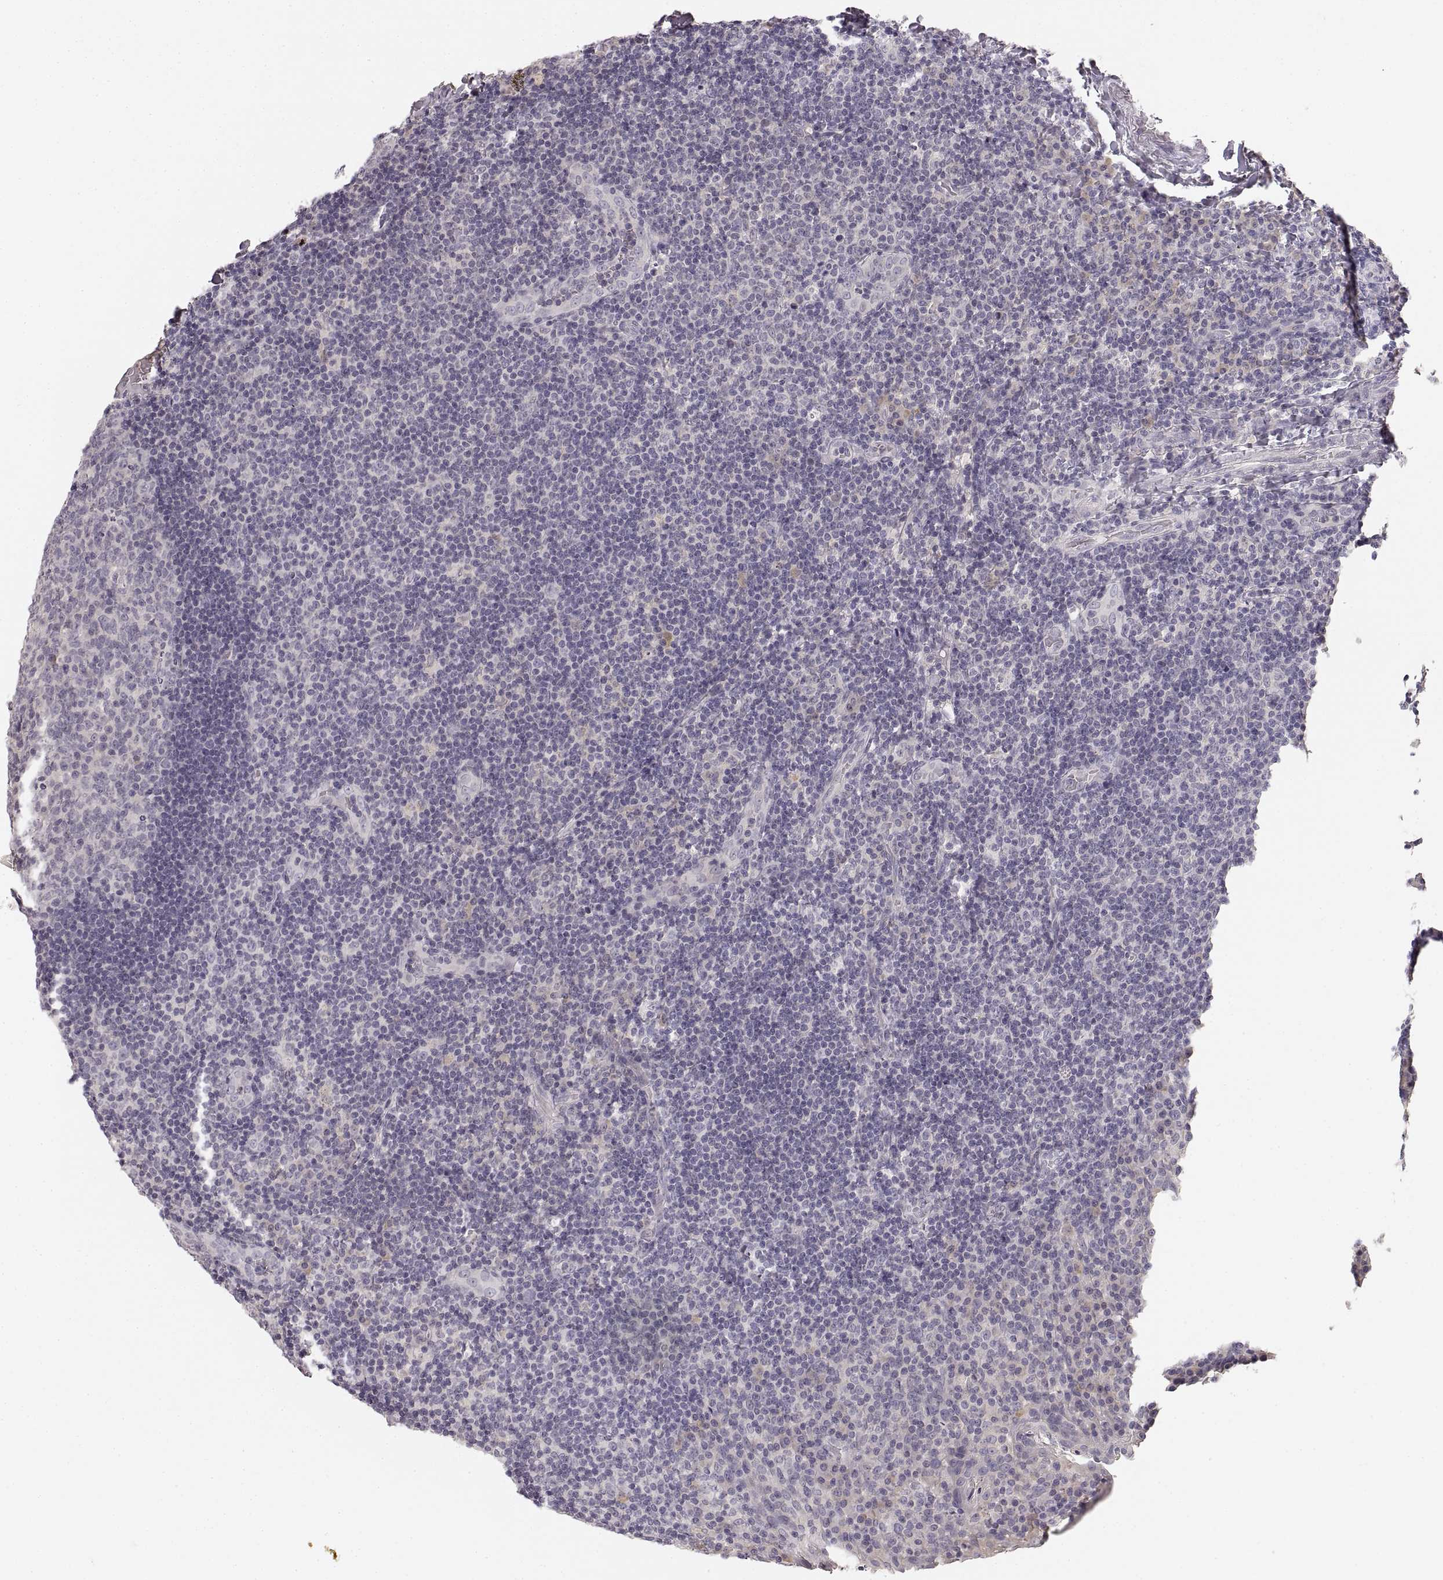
{"staining": {"intensity": "negative", "quantity": "none", "location": "none"}, "tissue": "tonsil", "cell_type": "Germinal center cells", "image_type": "normal", "snomed": [{"axis": "morphology", "description": "Normal tissue, NOS"}, {"axis": "topography", "description": "Tonsil"}], "caption": "There is no significant staining in germinal center cells of tonsil. The staining was performed using DAB to visualize the protein expression in brown, while the nuclei were stained in blue with hematoxylin (Magnification: 20x).", "gene": "RUNDC3A", "patient": {"sex": "male", "age": 17}}